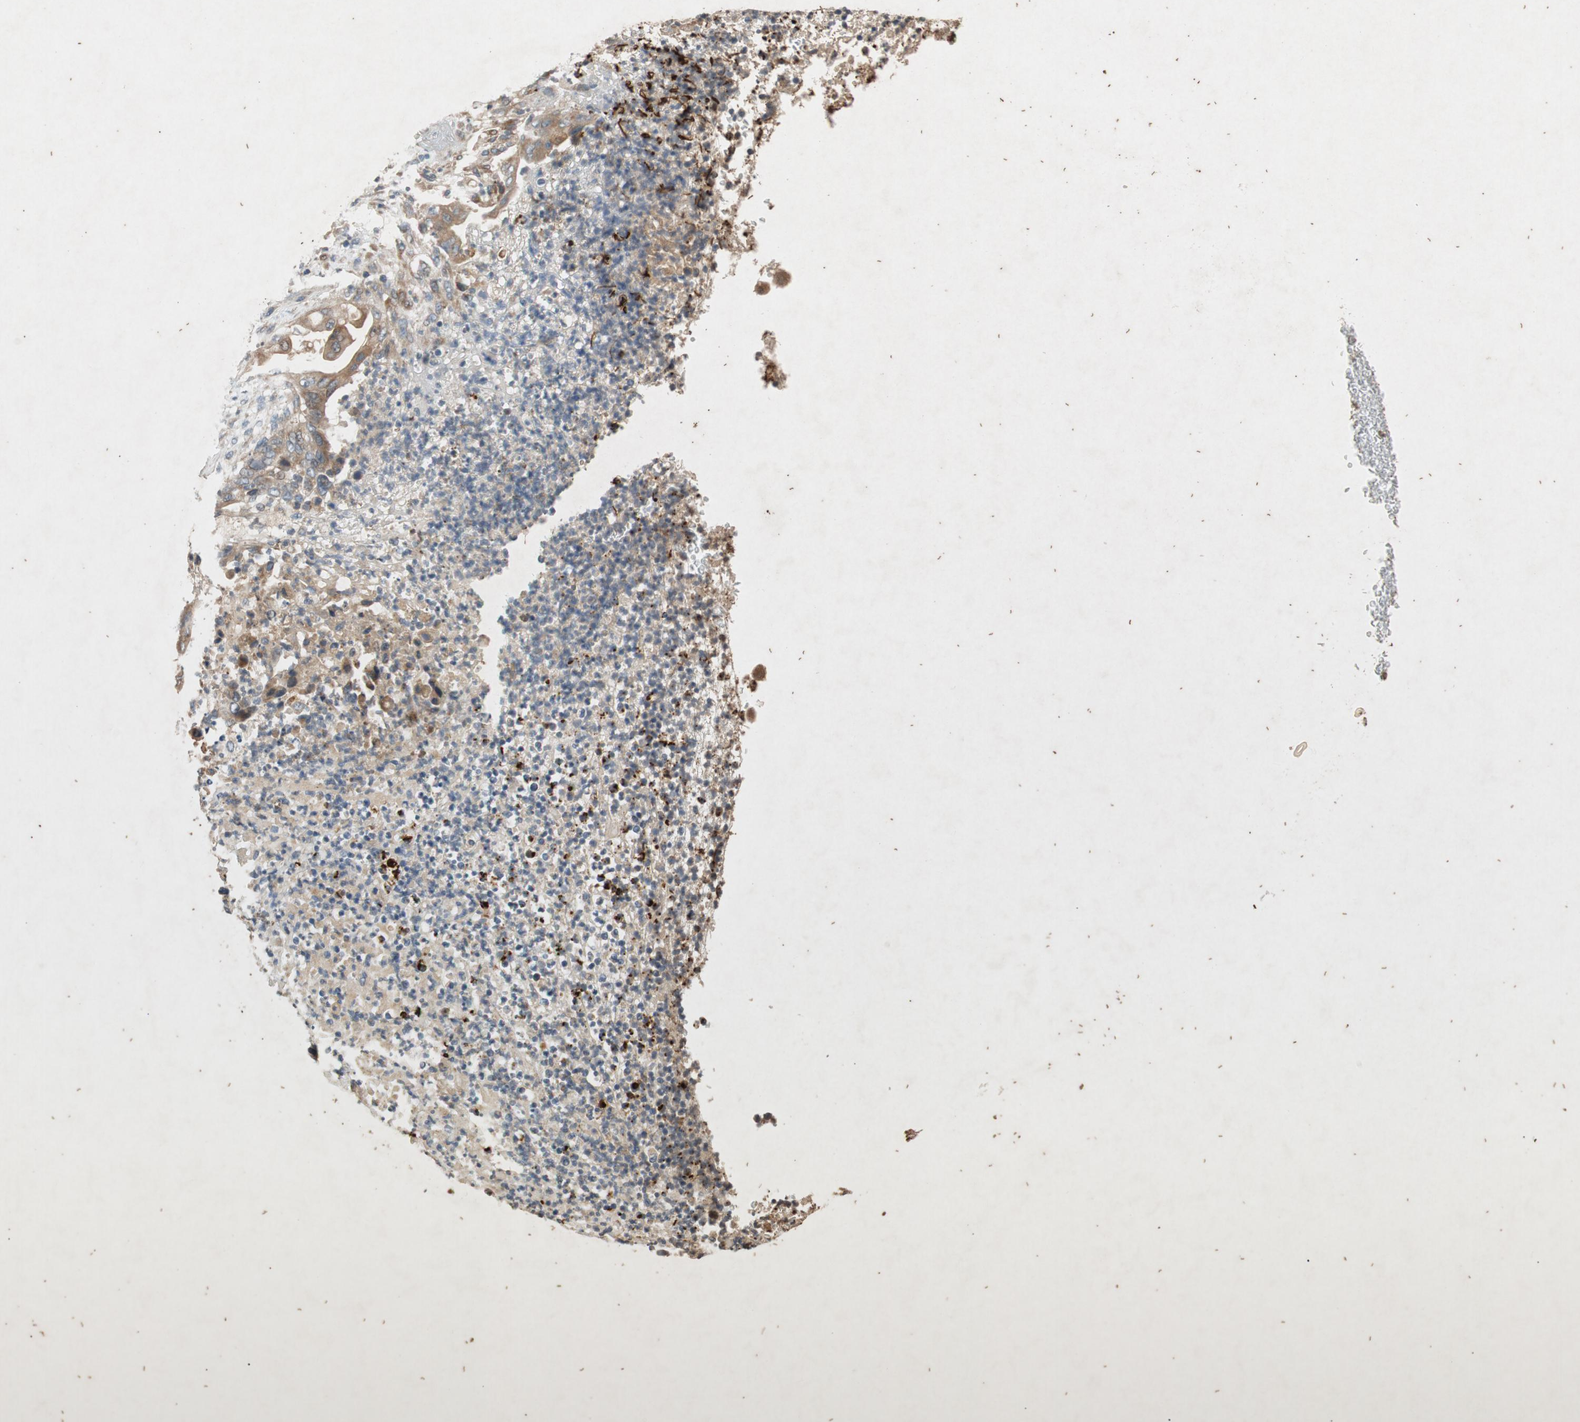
{"staining": {"intensity": "moderate", "quantity": ">75%", "location": "cytoplasmic/membranous"}, "tissue": "stomach cancer", "cell_type": "Tumor cells", "image_type": "cancer", "snomed": [{"axis": "morphology", "description": "Adenocarcinoma, NOS"}, {"axis": "topography", "description": "Stomach"}], "caption": "The histopathology image exhibits a brown stain indicating the presence of a protein in the cytoplasmic/membranous of tumor cells in stomach adenocarcinoma. (DAB IHC with brightfield microscopy, high magnification).", "gene": "ATP2C1", "patient": {"sex": "female", "age": 73}}